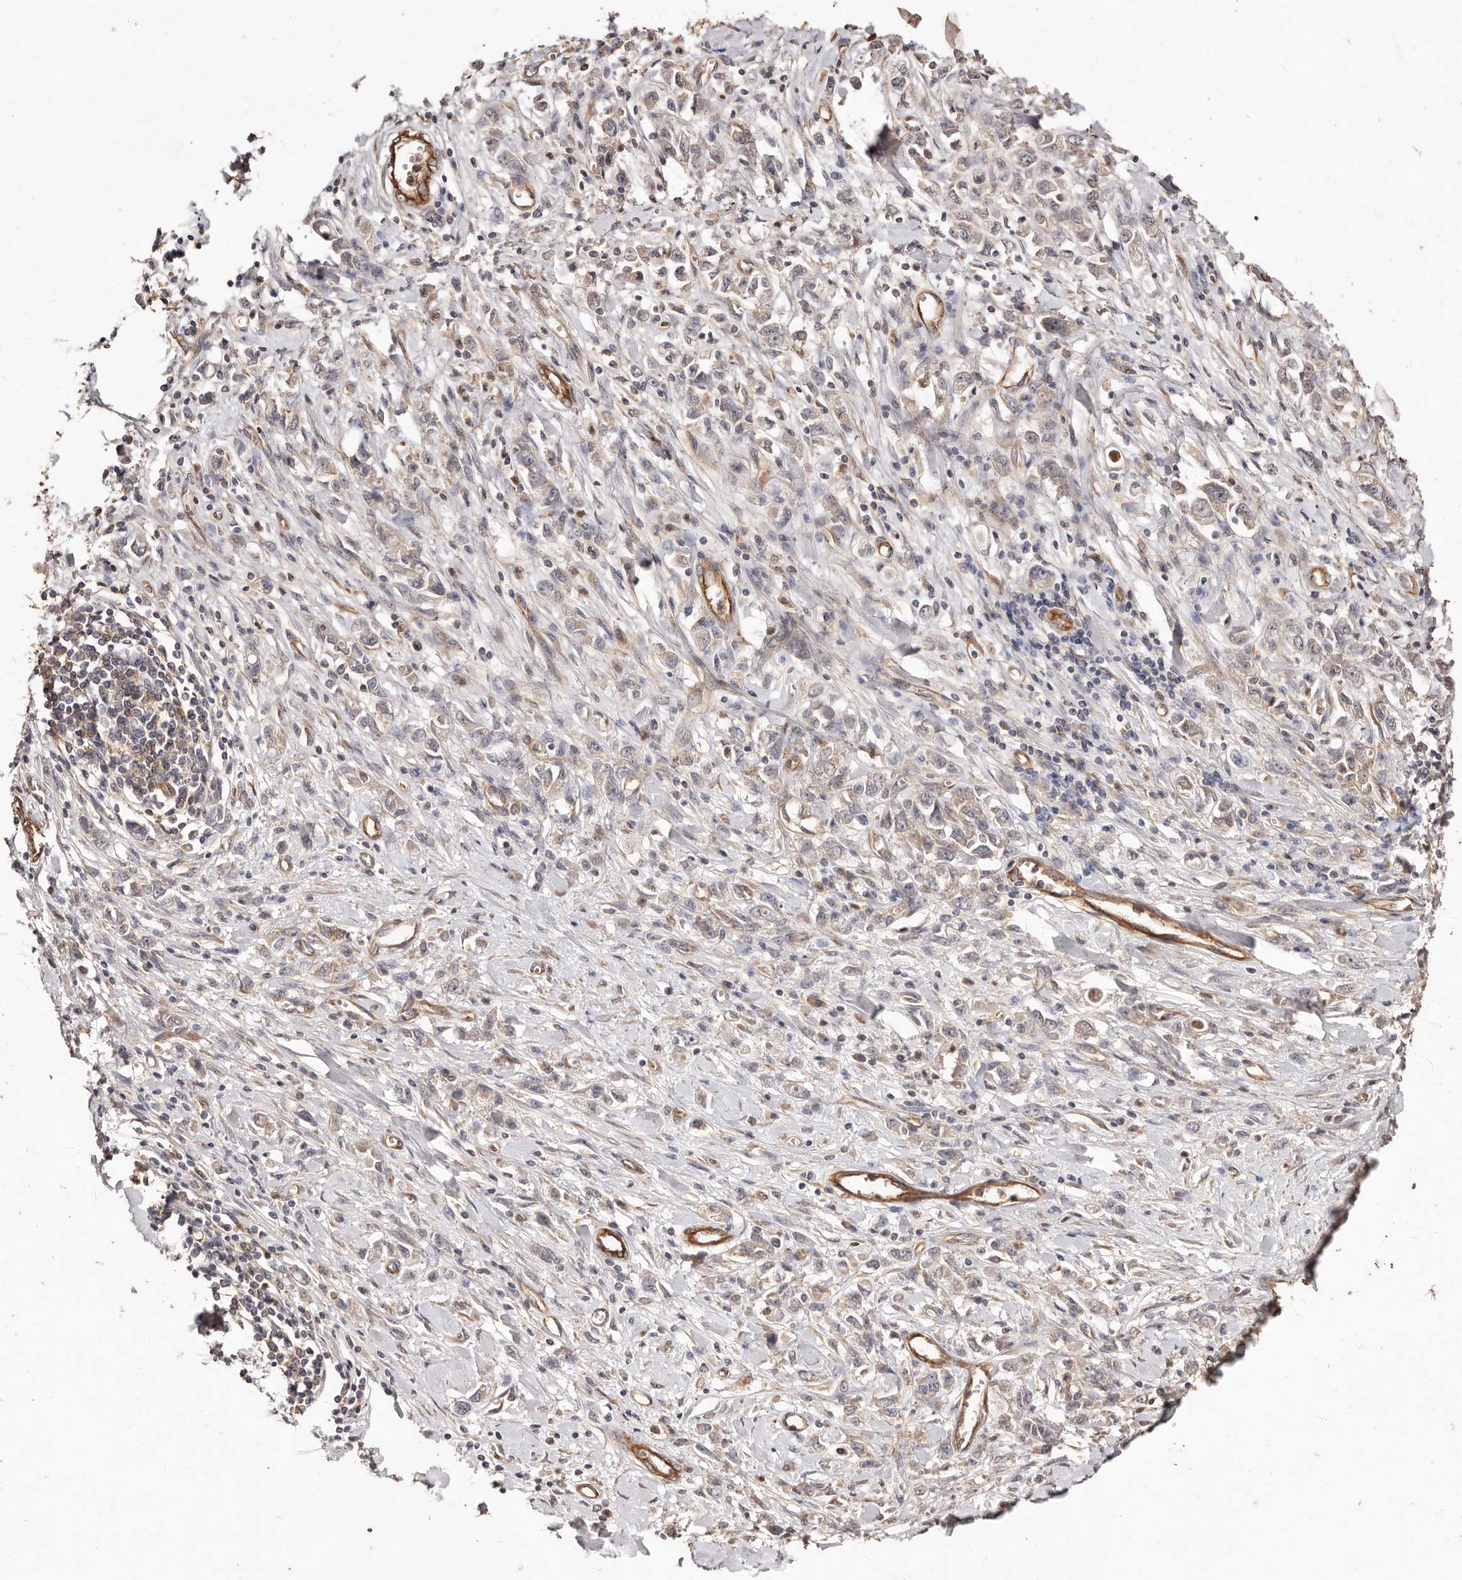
{"staining": {"intensity": "moderate", "quantity": ">75%", "location": "cytoplasmic/membranous"}, "tissue": "stomach cancer", "cell_type": "Tumor cells", "image_type": "cancer", "snomed": [{"axis": "morphology", "description": "Adenocarcinoma, NOS"}, {"axis": "topography", "description": "Stomach"}], "caption": "Immunohistochemical staining of stomach adenocarcinoma reveals moderate cytoplasmic/membranous protein staining in about >75% of tumor cells.", "gene": "CCL14", "patient": {"sex": "female", "age": 76}}